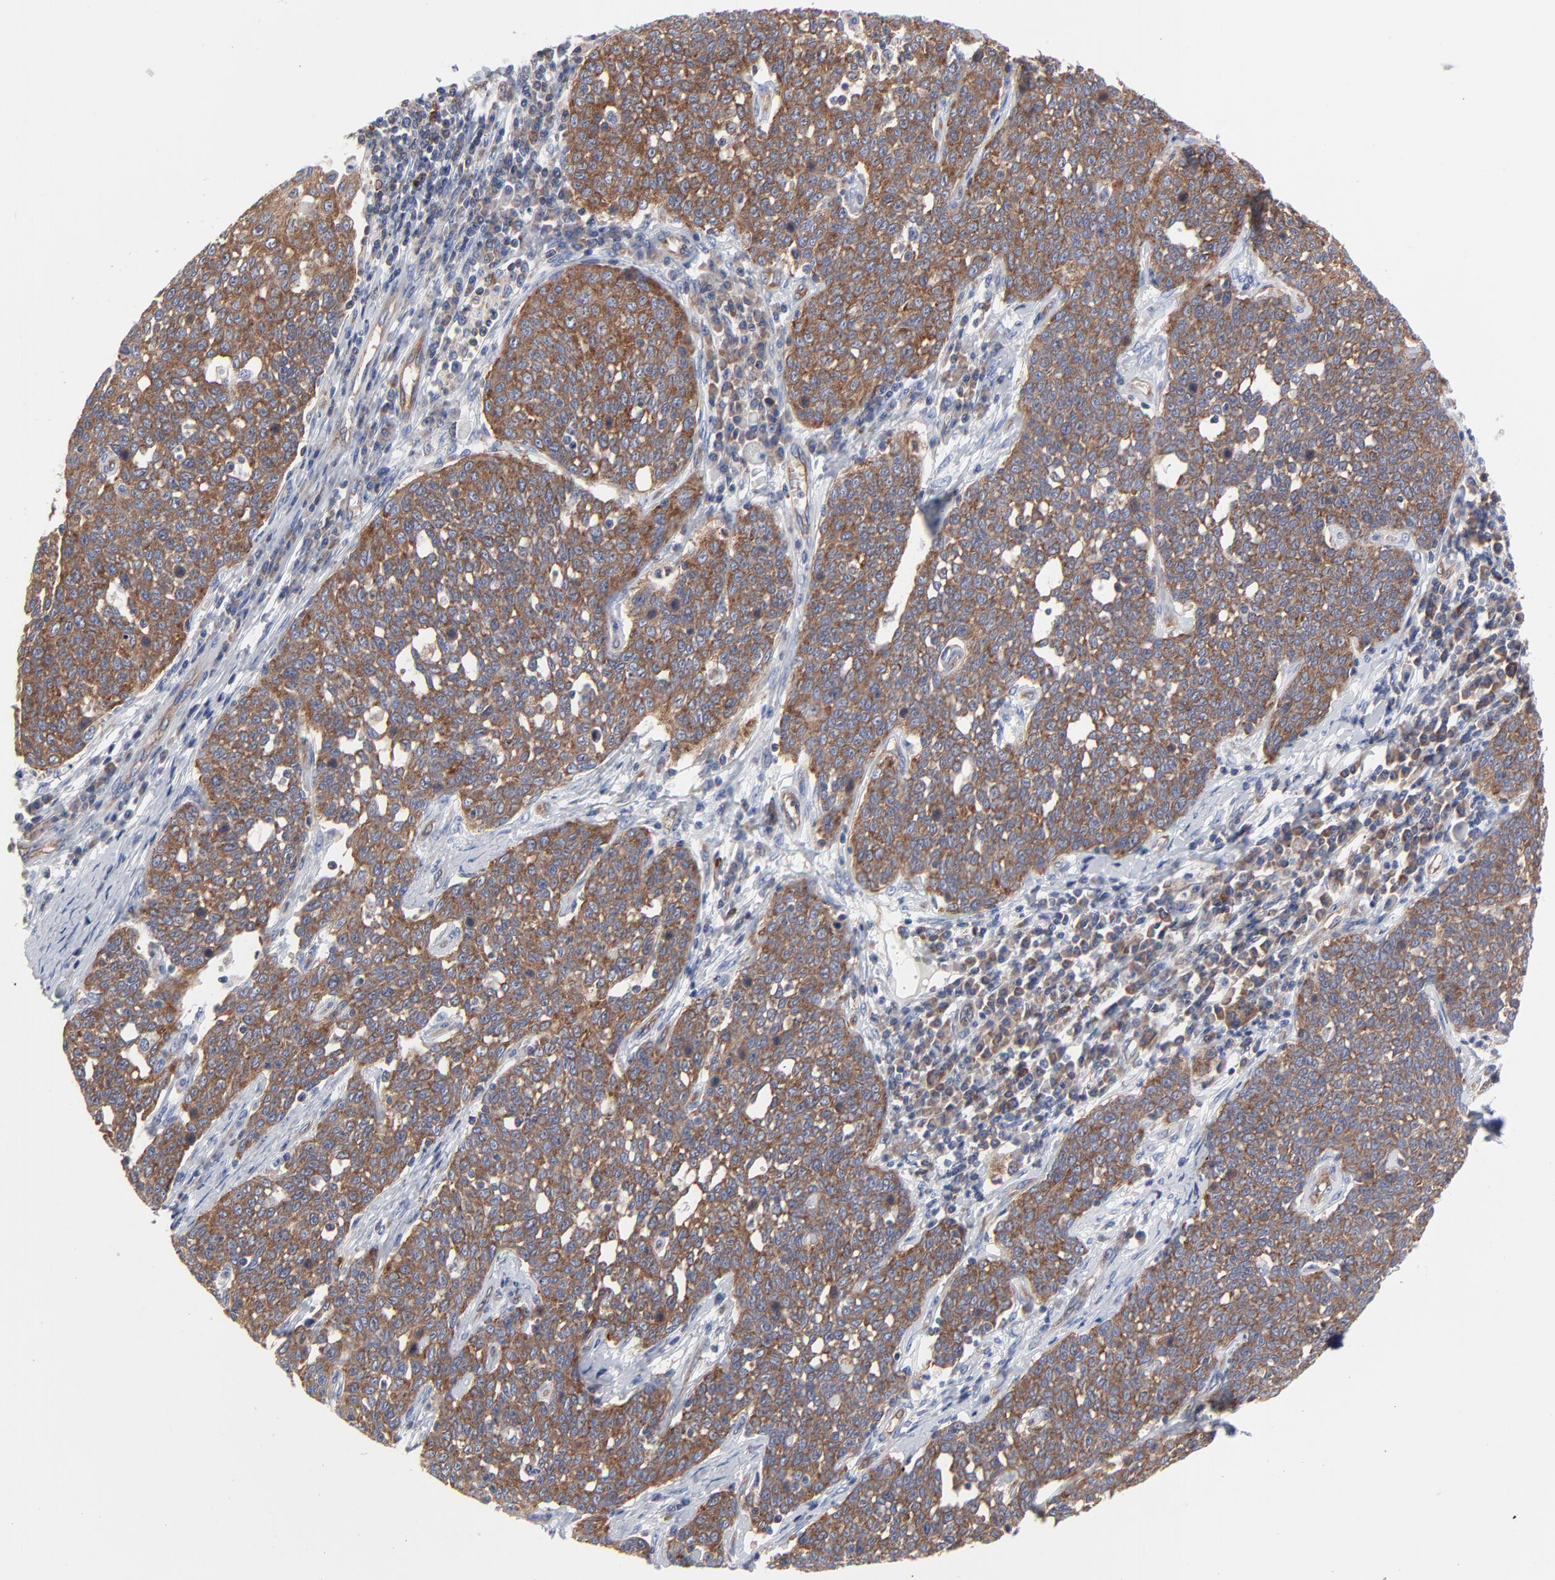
{"staining": {"intensity": "strong", "quantity": ">75%", "location": "cytoplasmic/membranous"}, "tissue": "cervical cancer", "cell_type": "Tumor cells", "image_type": "cancer", "snomed": [{"axis": "morphology", "description": "Squamous cell carcinoma, NOS"}, {"axis": "topography", "description": "Cervix"}], "caption": "Human cervical cancer (squamous cell carcinoma) stained with a protein marker shows strong staining in tumor cells.", "gene": "CD2AP", "patient": {"sex": "female", "age": 34}}